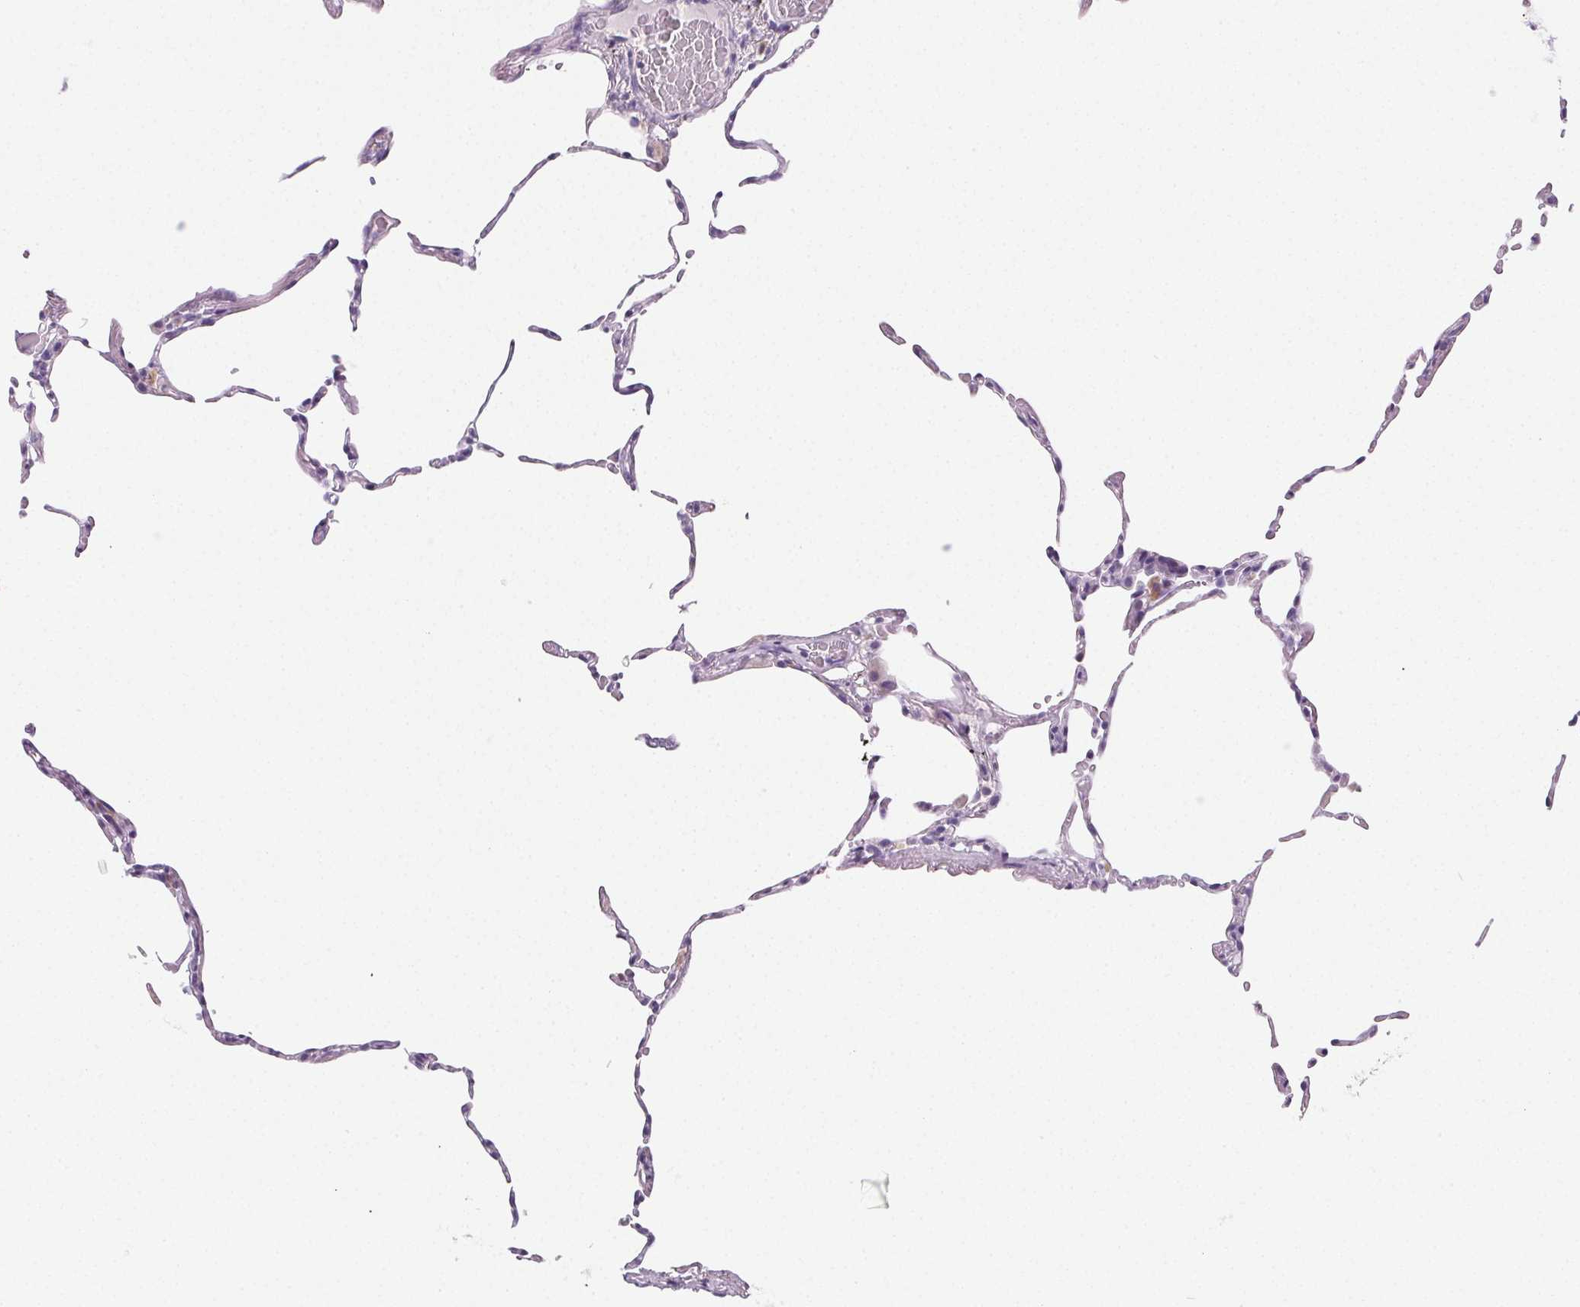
{"staining": {"intensity": "negative", "quantity": "none", "location": "none"}, "tissue": "lung", "cell_type": "Alveolar cells", "image_type": "normal", "snomed": [{"axis": "morphology", "description": "Normal tissue, NOS"}, {"axis": "topography", "description": "Lung"}], "caption": "This is a image of immunohistochemistry (IHC) staining of benign lung, which shows no positivity in alveolar cells. (IHC, brightfield microscopy, high magnification).", "gene": "PRSS1", "patient": {"sex": "female", "age": 57}}